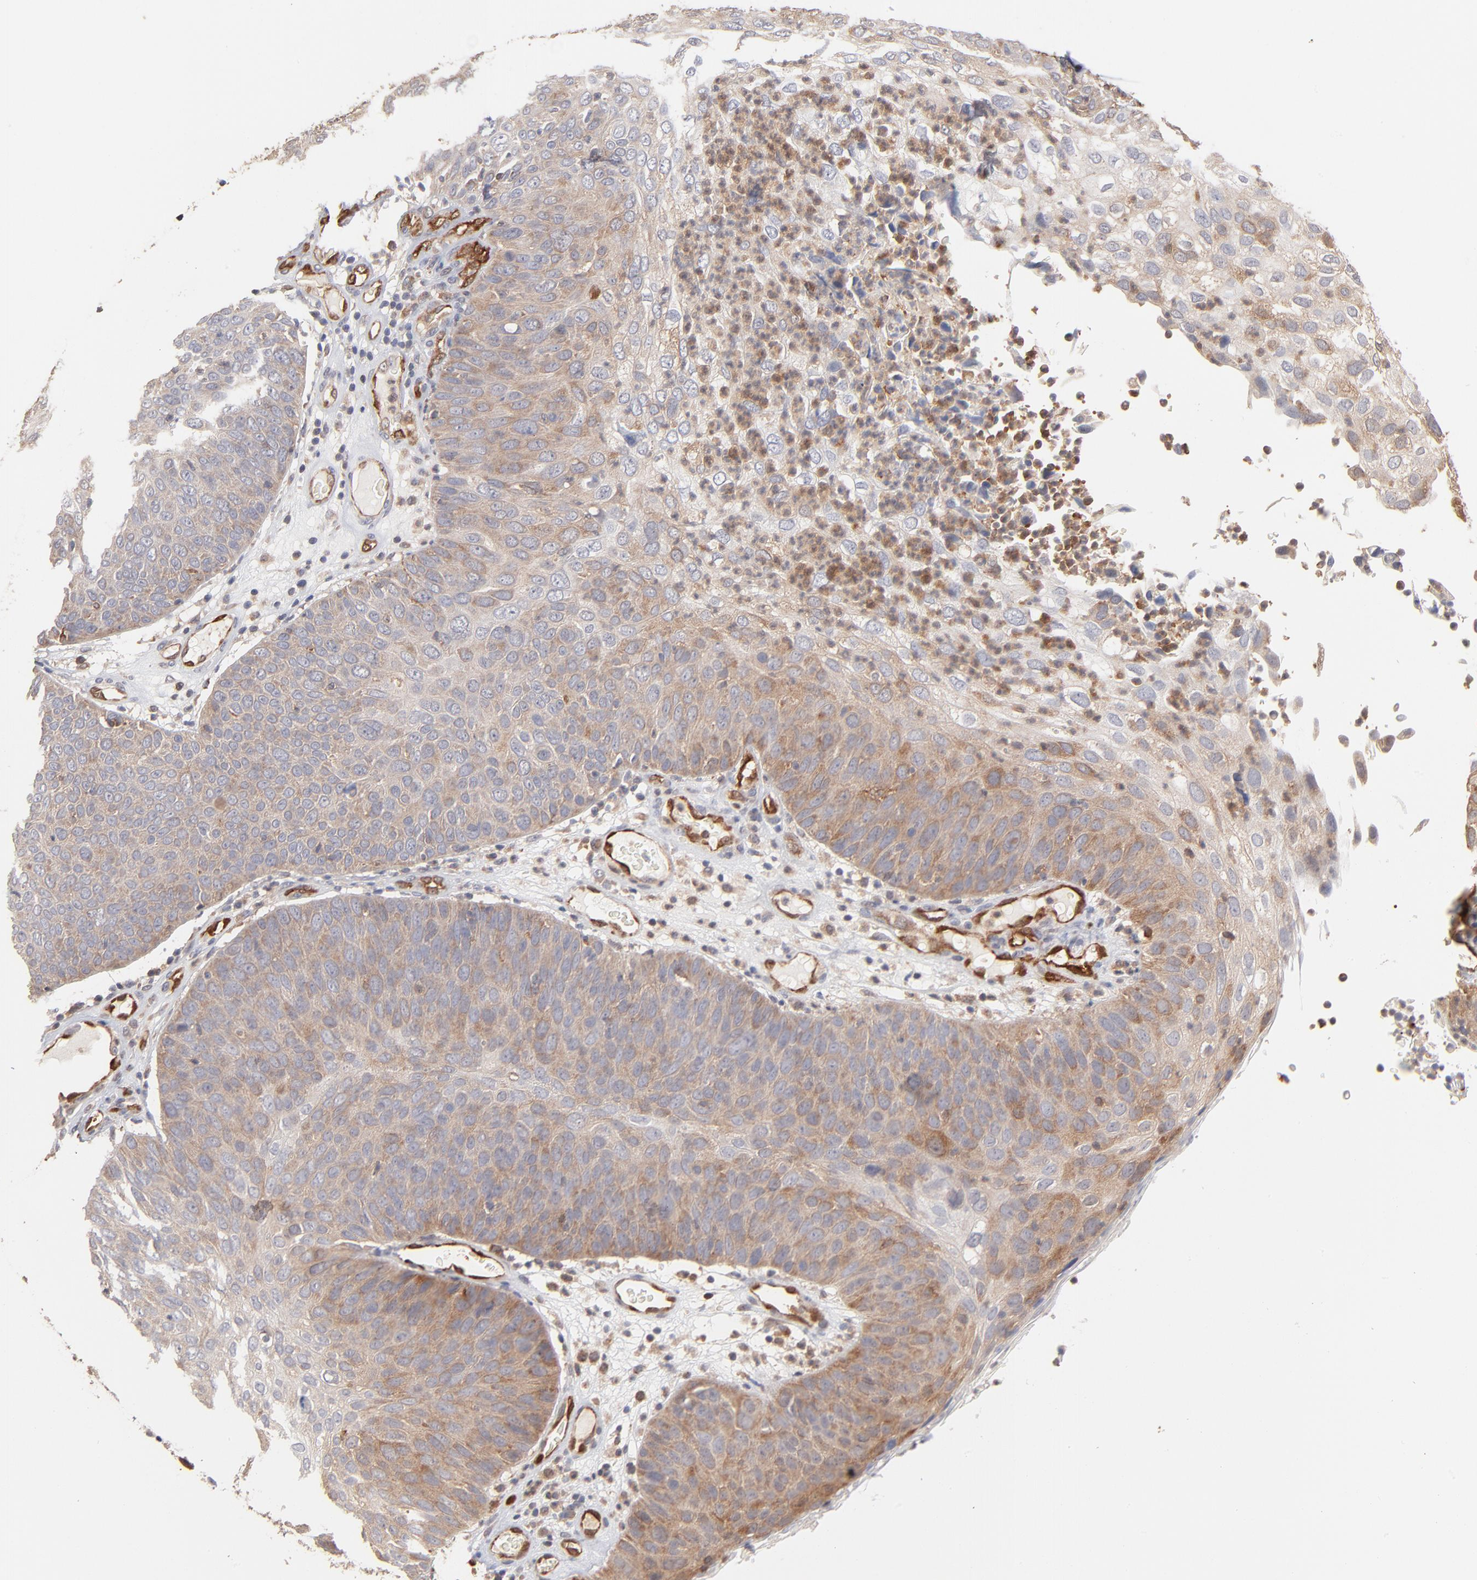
{"staining": {"intensity": "moderate", "quantity": ">75%", "location": "cytoplasmic/membranous"}, "tissue": "skin cancer", "cell_type": "Tumor cells", "image_type": "cancer", "snomed": [{"axis": "morphology", "description": "Squamous cell carcinoma, NOS"}, {"axis": "topography", "description": "Skin"}], "caption": "This histopathology image displays immunohistochemistry (IHC) staining of skin squamous cell carcinoma, with medium moderate cytoplasmic/membranous positivity in approximately >75% of tumor cells.", "gene": "IVNS1ABP", "patient": {"sex": "male", "age": 87}}